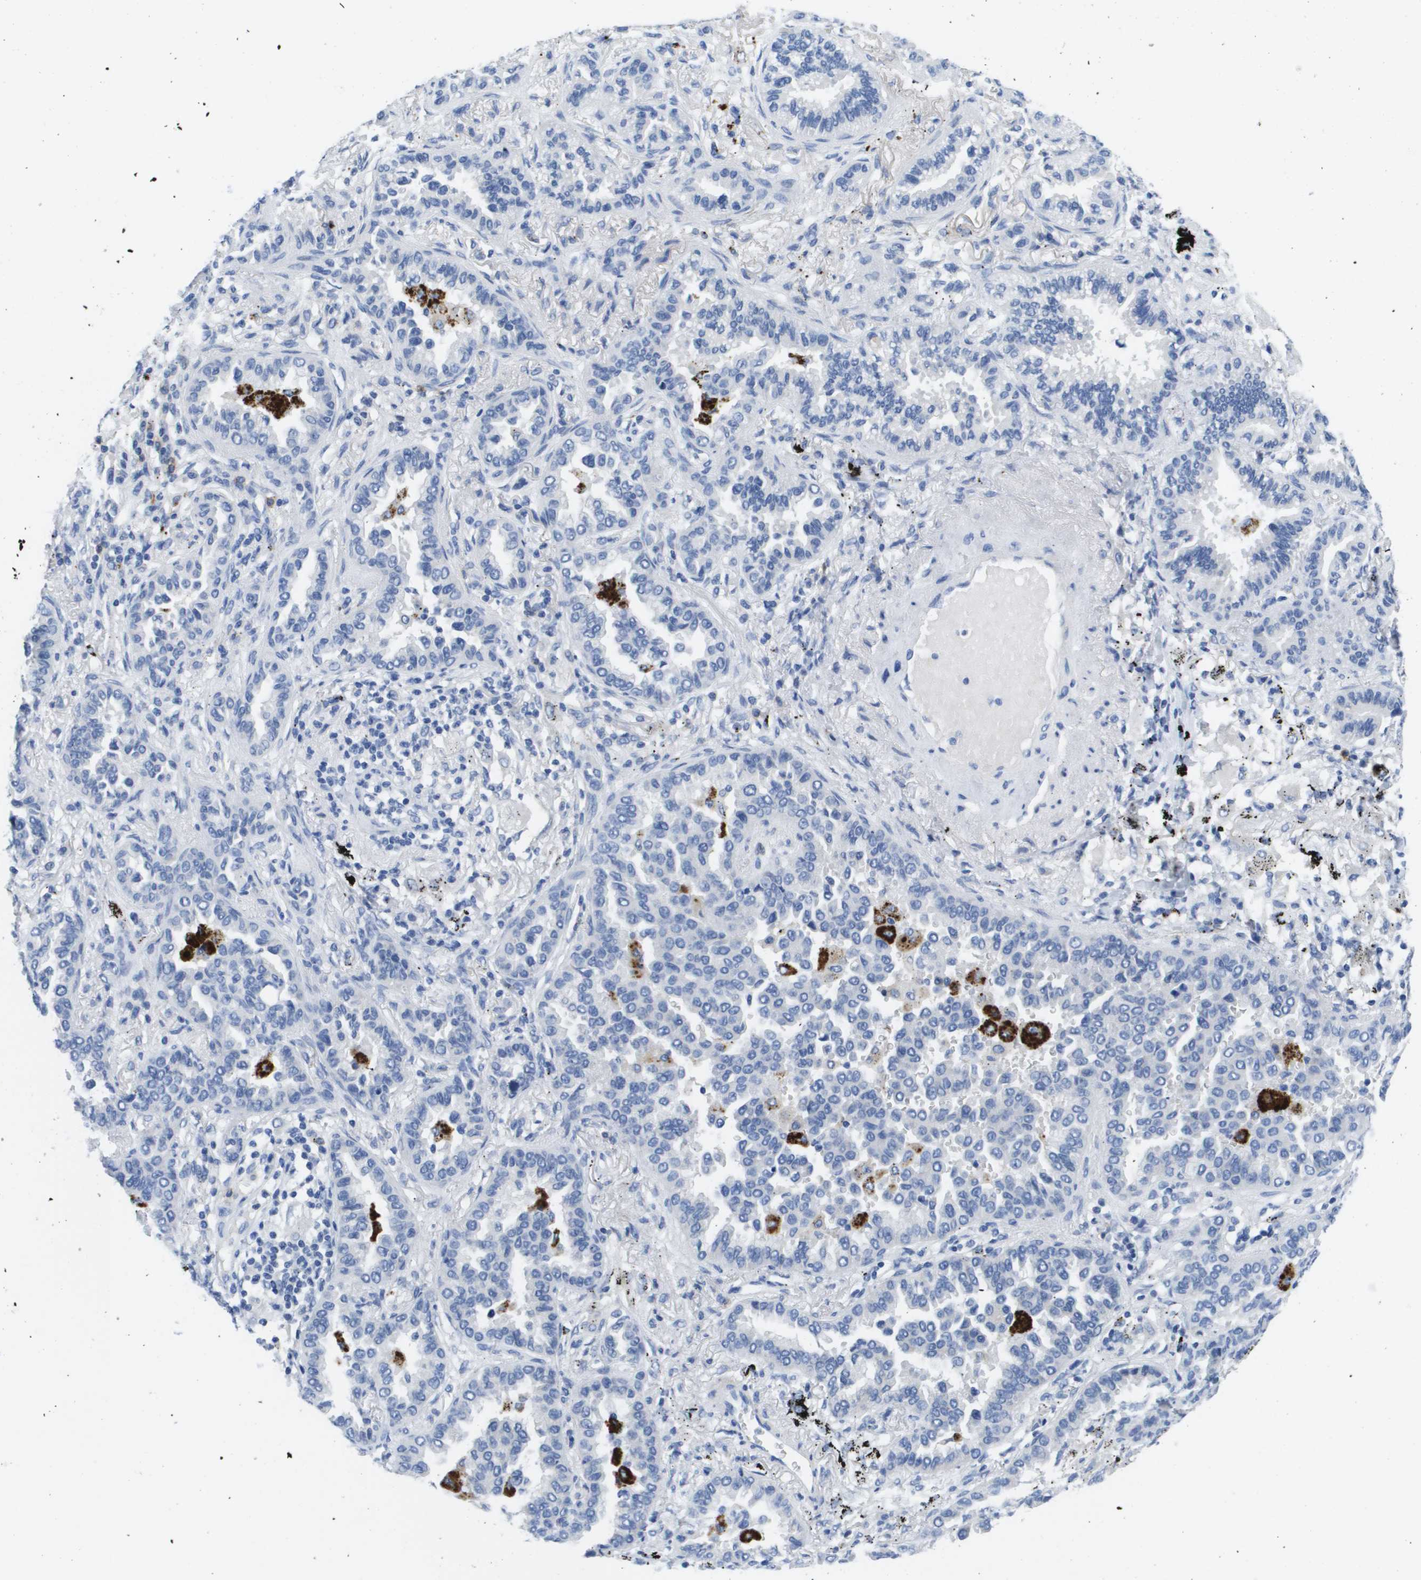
{"staining": {"intensity": "negative", "quantity": "none", "location": "none"}, "tissue": "lung cancer", "cell_type": "Tumor cells", "image_type": "cancer", "snomed": [{"axis": "morphology", "description": "Normal tissue, NOS"}, {"axis": "morphology", "description": "Adenocarcinoma, NOS"}, {"axis": "topography", "description": "Lung"}], "caption": "Lung cancer was stained to show a protein in brown. There is no significant staining in tumor cells.", "gene": "MS4A1", "patient": {"sex": "male", "age": 59}}